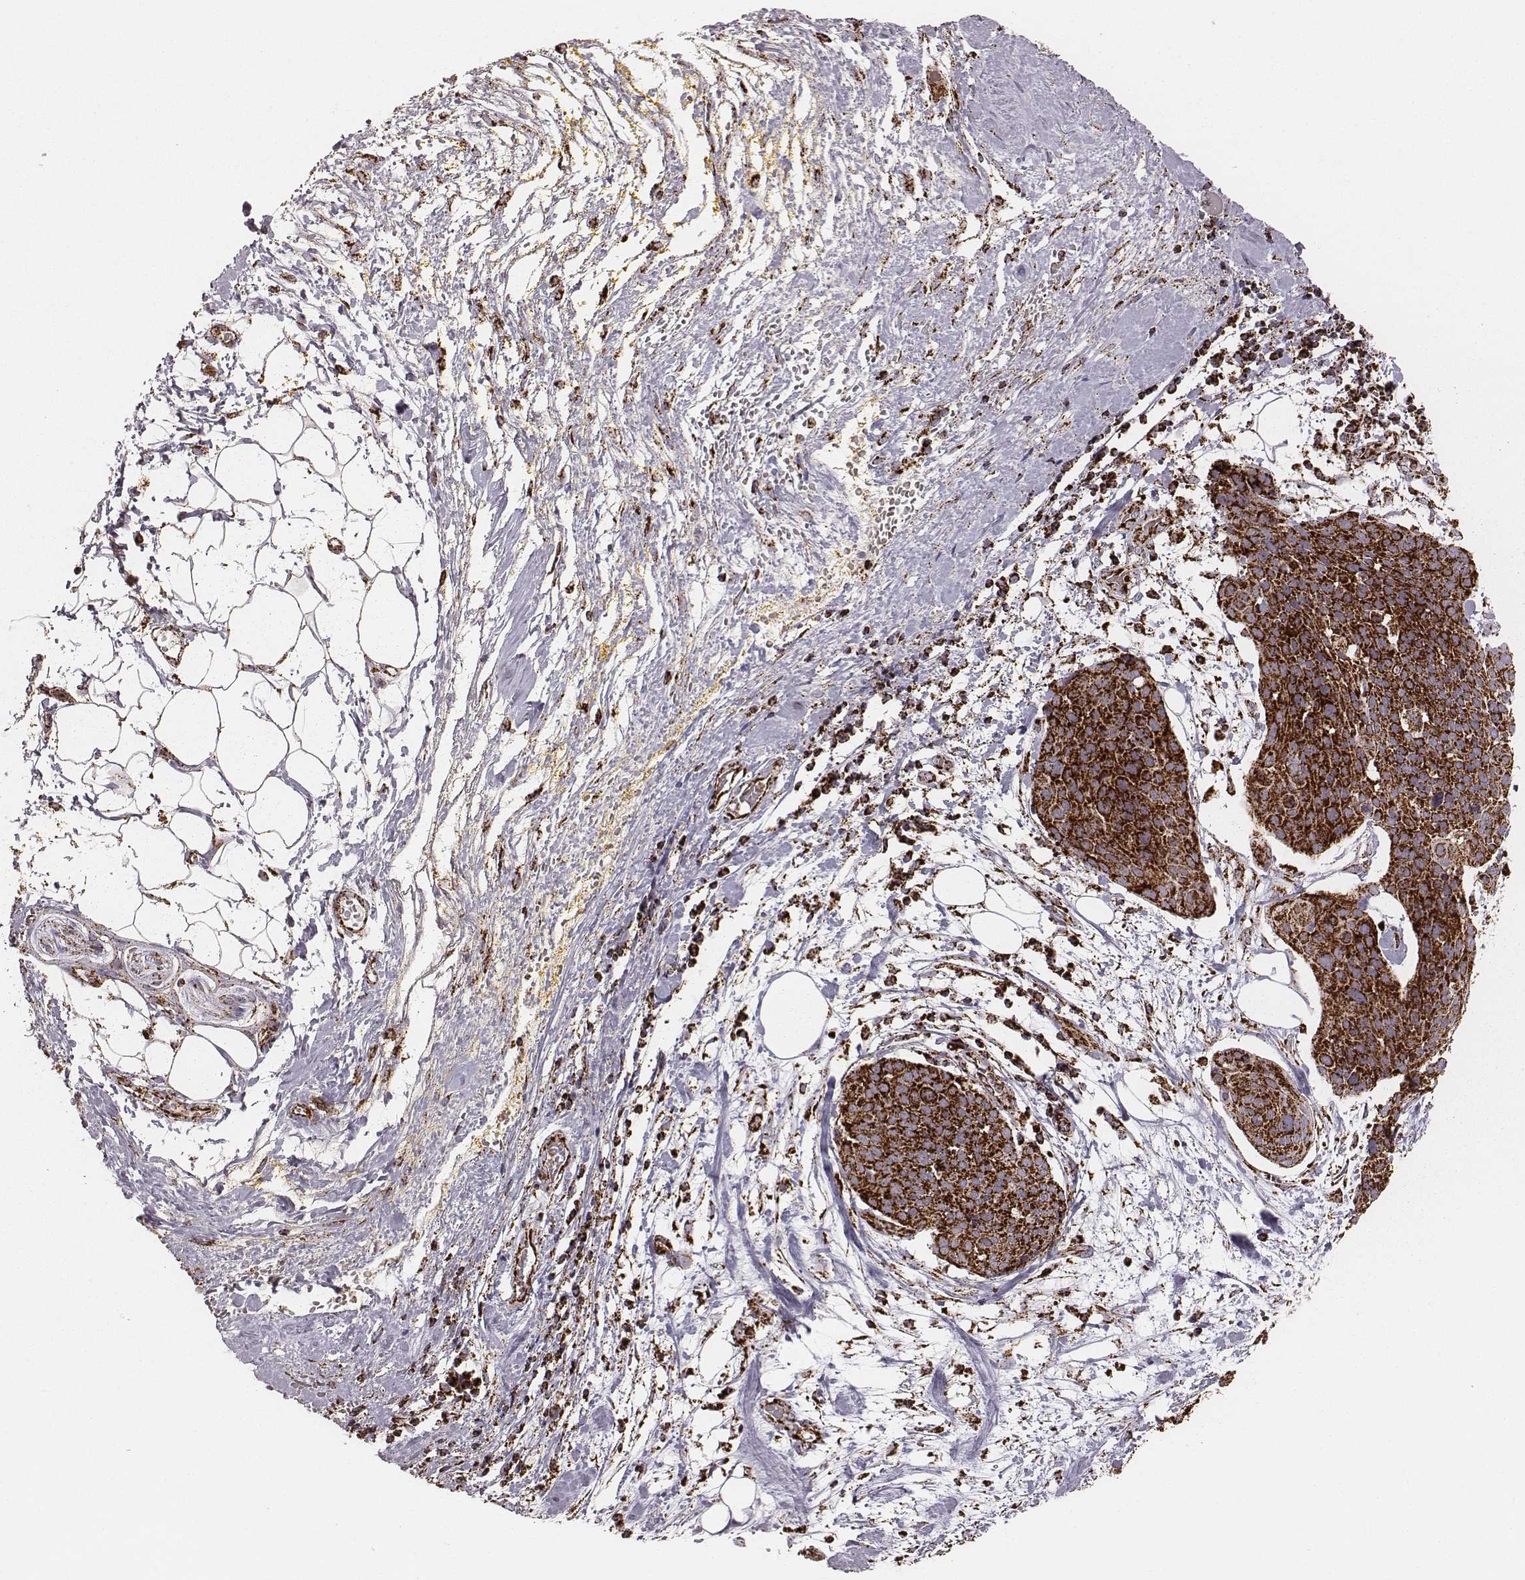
{"staining": {"intensity": "strong", "quantity": ">75%", "location": "cytoplasmic/membranous"}, "tissue": "cervical cancer", "cell_type": "Tumor cells", "image_type": "cancer", "snomed": [{"axis": "morphology", "description": "Squamous cell carcinoma, NOS"}, {"axis": "topography", "description": "Cervix"}], "caption": "Strong cytoplasmic/membranous positivity for a protein is present in approximately >75% of tumor cells of cervical cancer using immunohistochemistry.", "gene": "TUFM", "patient": {"sex": "female", "age": 39}}